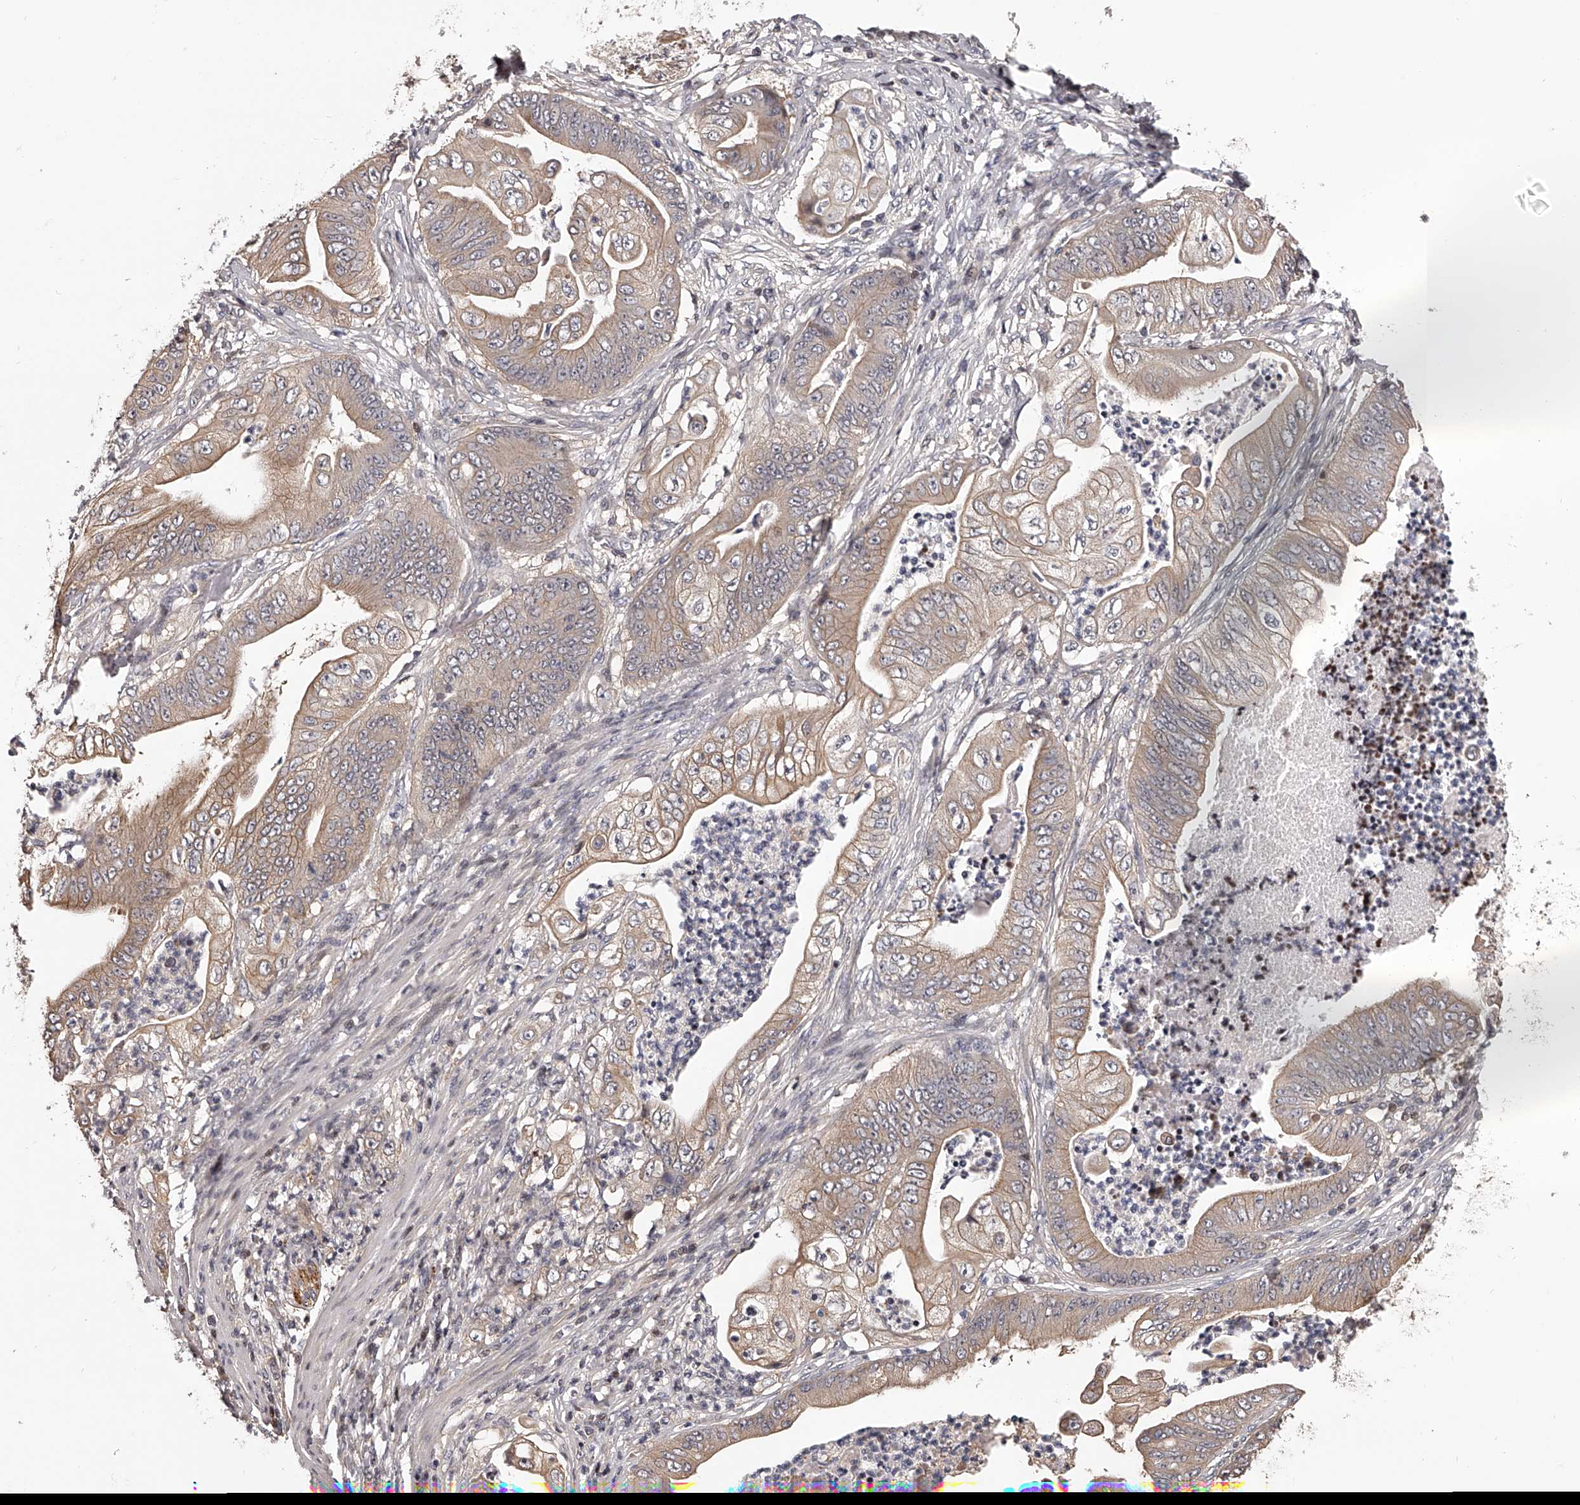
{"staining": {"intensity": "moderate", "quantity": "25%-75%", "location": "cytoplasmic/membranous"}, "tissue": "stomach cancer", "cell_type": "Tumor cells", "image_type": "cancer", "snomed": [{"axis": "morphology", "description": "Adenocarcinoma, NOS"}, {"axis": "topography", "description": "Stomach"}], "caption": "Immunohistochemistry (IHC) staining of stomach cancer (adenocarcinoma), which shows medium levels of moderate cytoplasmic/membranous staining in approximately 25%-75% of tumor cells indicating moderate cytoplasmic/membranous protein positivity. The staining was performed using DAB (3,3'-diaminobenzidine) (brown) for protein detection and nuclei were counterstained in hematoxylin (blue).", "gene": "PFDN2", "patient": {"sex": "male", "age": 62}}